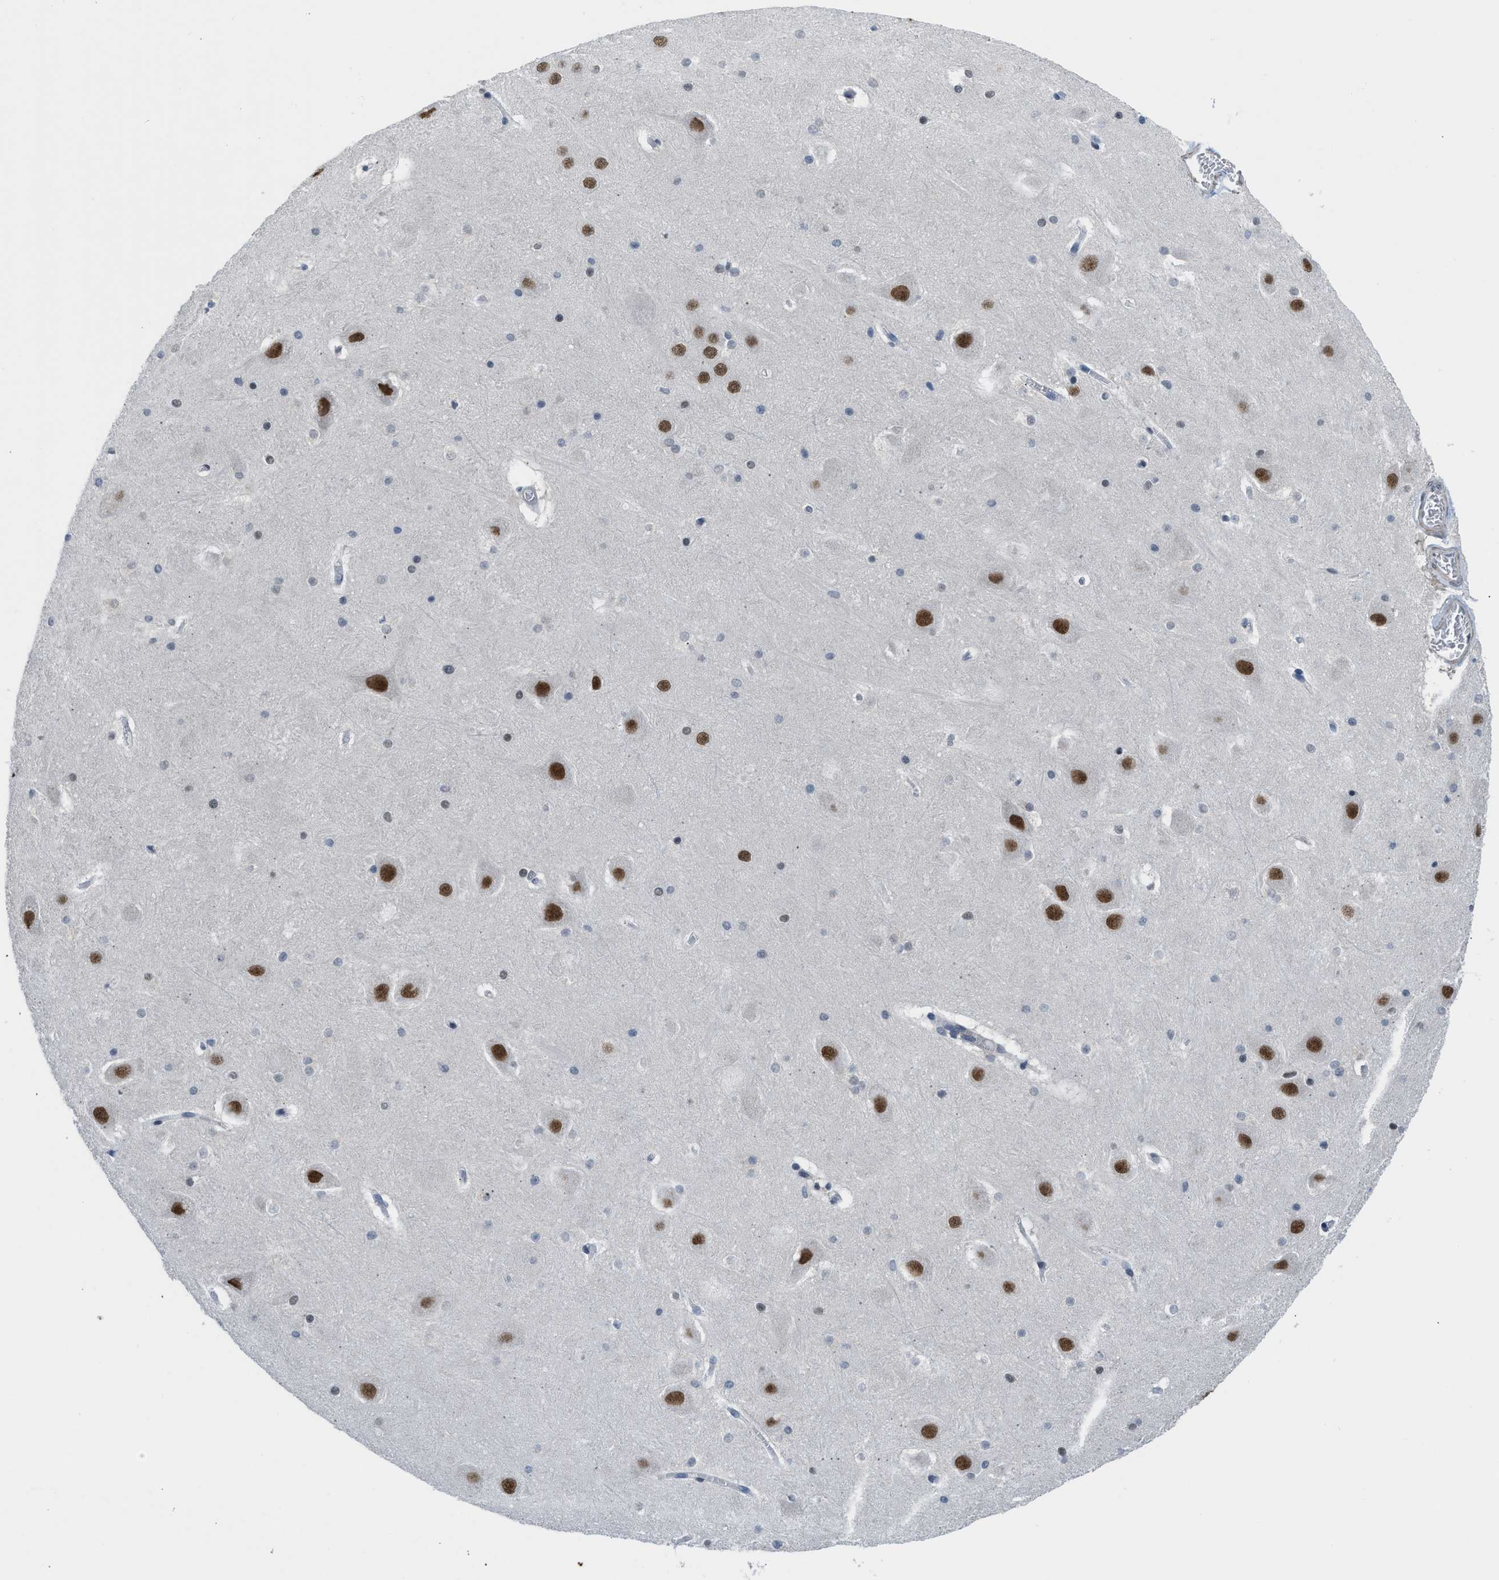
{"staining": {"intensity": "moderate", "quantity": "<25%", "location": "nuclear"}, "tissue": "hippocampus", "cell_type": "Glial cells", "image_type": "normal", "snomed": [{"axis": "morphology", "description": "Normal tissue, NOS"}, {"axis": "topography", "description": "Hippocampus"}], "caption": "Brown immunohistochemical staining in normal hippocampus demonstrates moderate nuclear expression in approximately <25% of glial cells. (Stains: DAB (3,3'-diaminobenzidine) in brown, nuclei in blue, Microscopy: brightfield microscopy at high magnification).", "gene": "TERF2IP", "patient": {"sex": "male", "age": 45}}